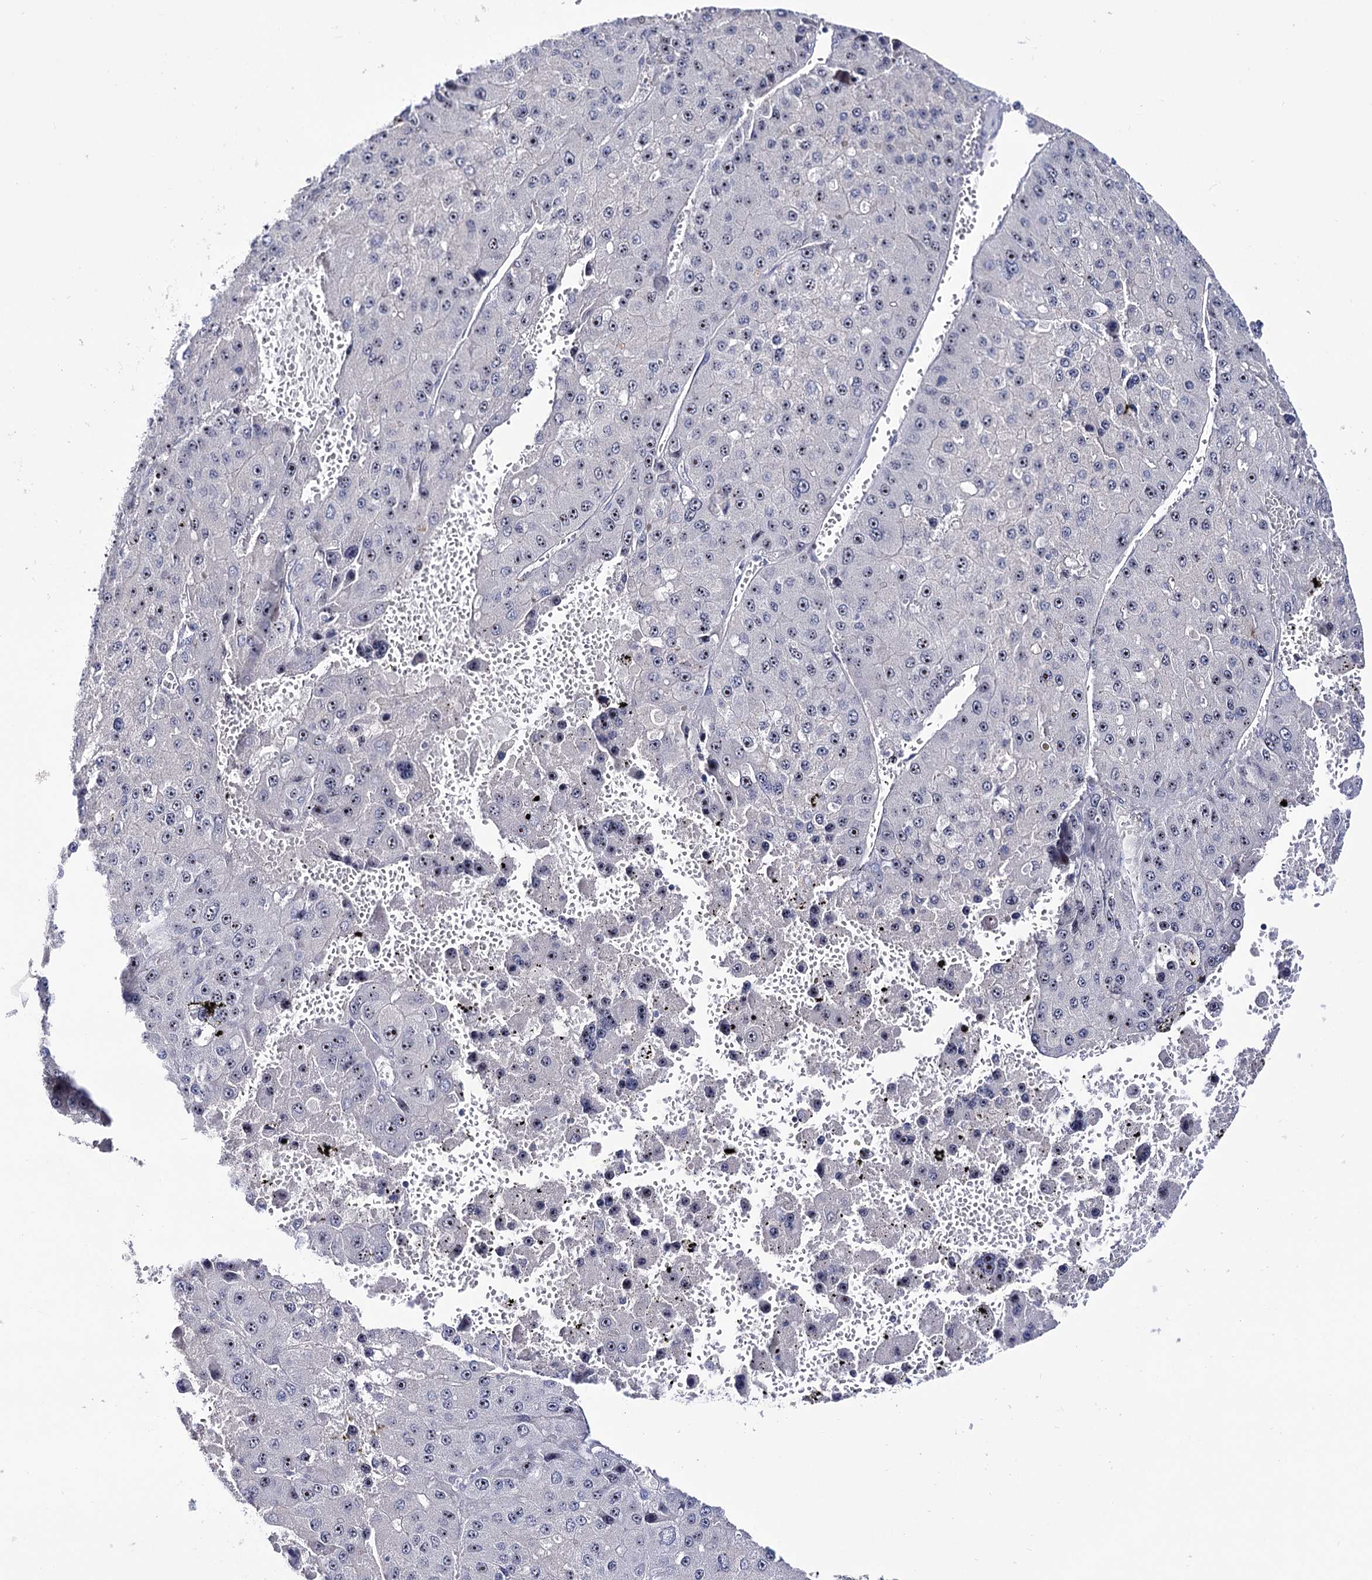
{"staining": {"intensity": "moderate", "quantity": "25%-75%", "location": "nuclear"}, "tissue": "liver cancer", "cell_type": "Tumor cells", "image_type": "cancer", "snomed": [{"axis": "morphology", "description": "Carcinoma, Hepatocellular, NOS"}, {"axis": "topography", "description": "Liver"}], "caption": "The micrograph demonstrates immunohistochemical staining of liver cancer (hepatocellular carcinoma). There is moderate nuclear expression is identified in approximately 25%-75% of tumor cells.", "gene": "PCGF5", "patient": {"sex": "female", "age": 73}}